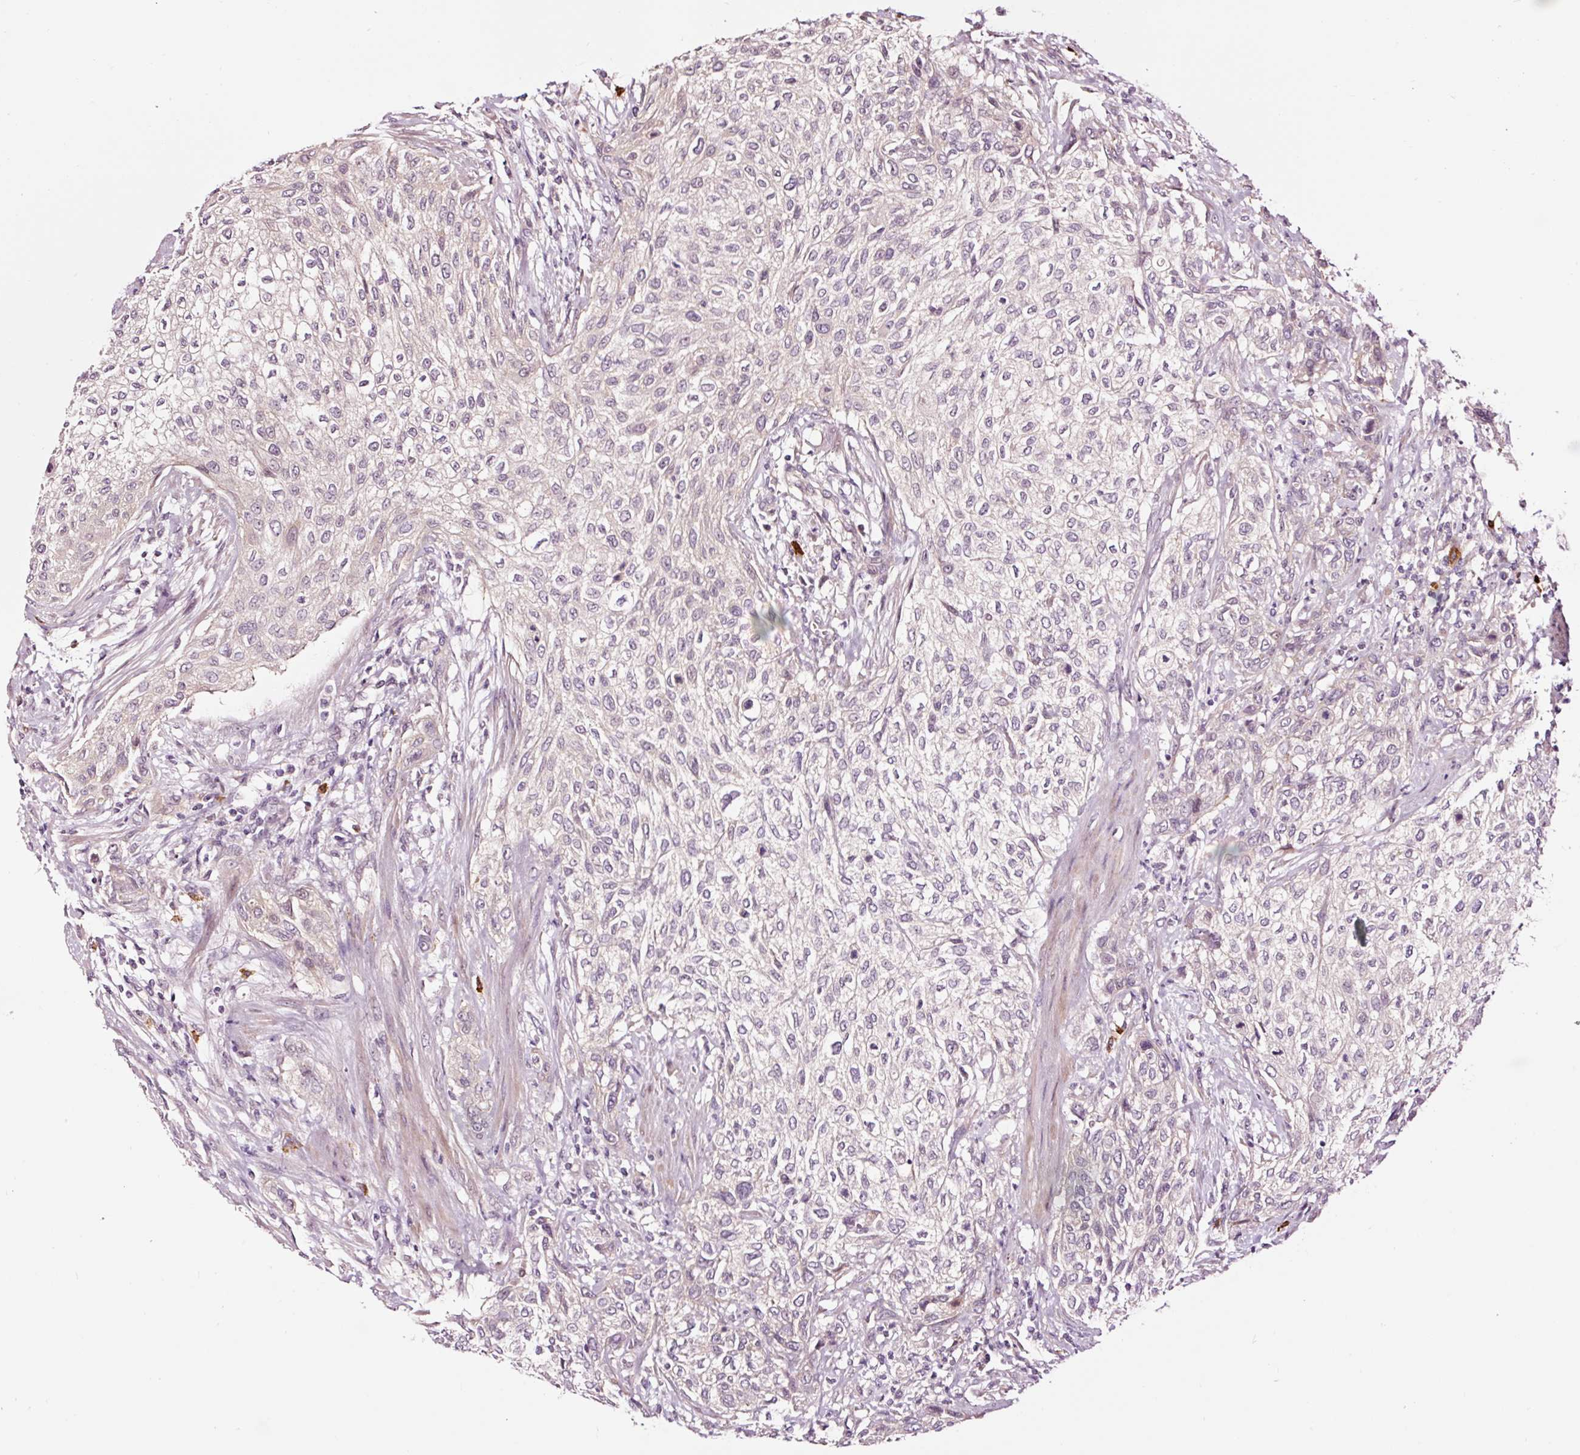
{"staining": {"intensity": "weak", "quantity": "<25%", "location": "cytoplasmic/membranous"}, "tissue": "urothelial cancer", "cell_type": "Tumor cells", "image_type": "cancer", "snomed": [{"axis": "morphology", "description": "Urothelial carcinoma, High grade"}, {"axis": "topography", "description": "Urinary bladder"}], "caption": "The histopathology image reveals no staining of tumor cells in high-grade urothelial carcinoma. (Brightfield microscopy of DAB immunohistochemistry at high magnification).", "gene": "UTP14A", "patient": {"sex": "male", "age": 35}}